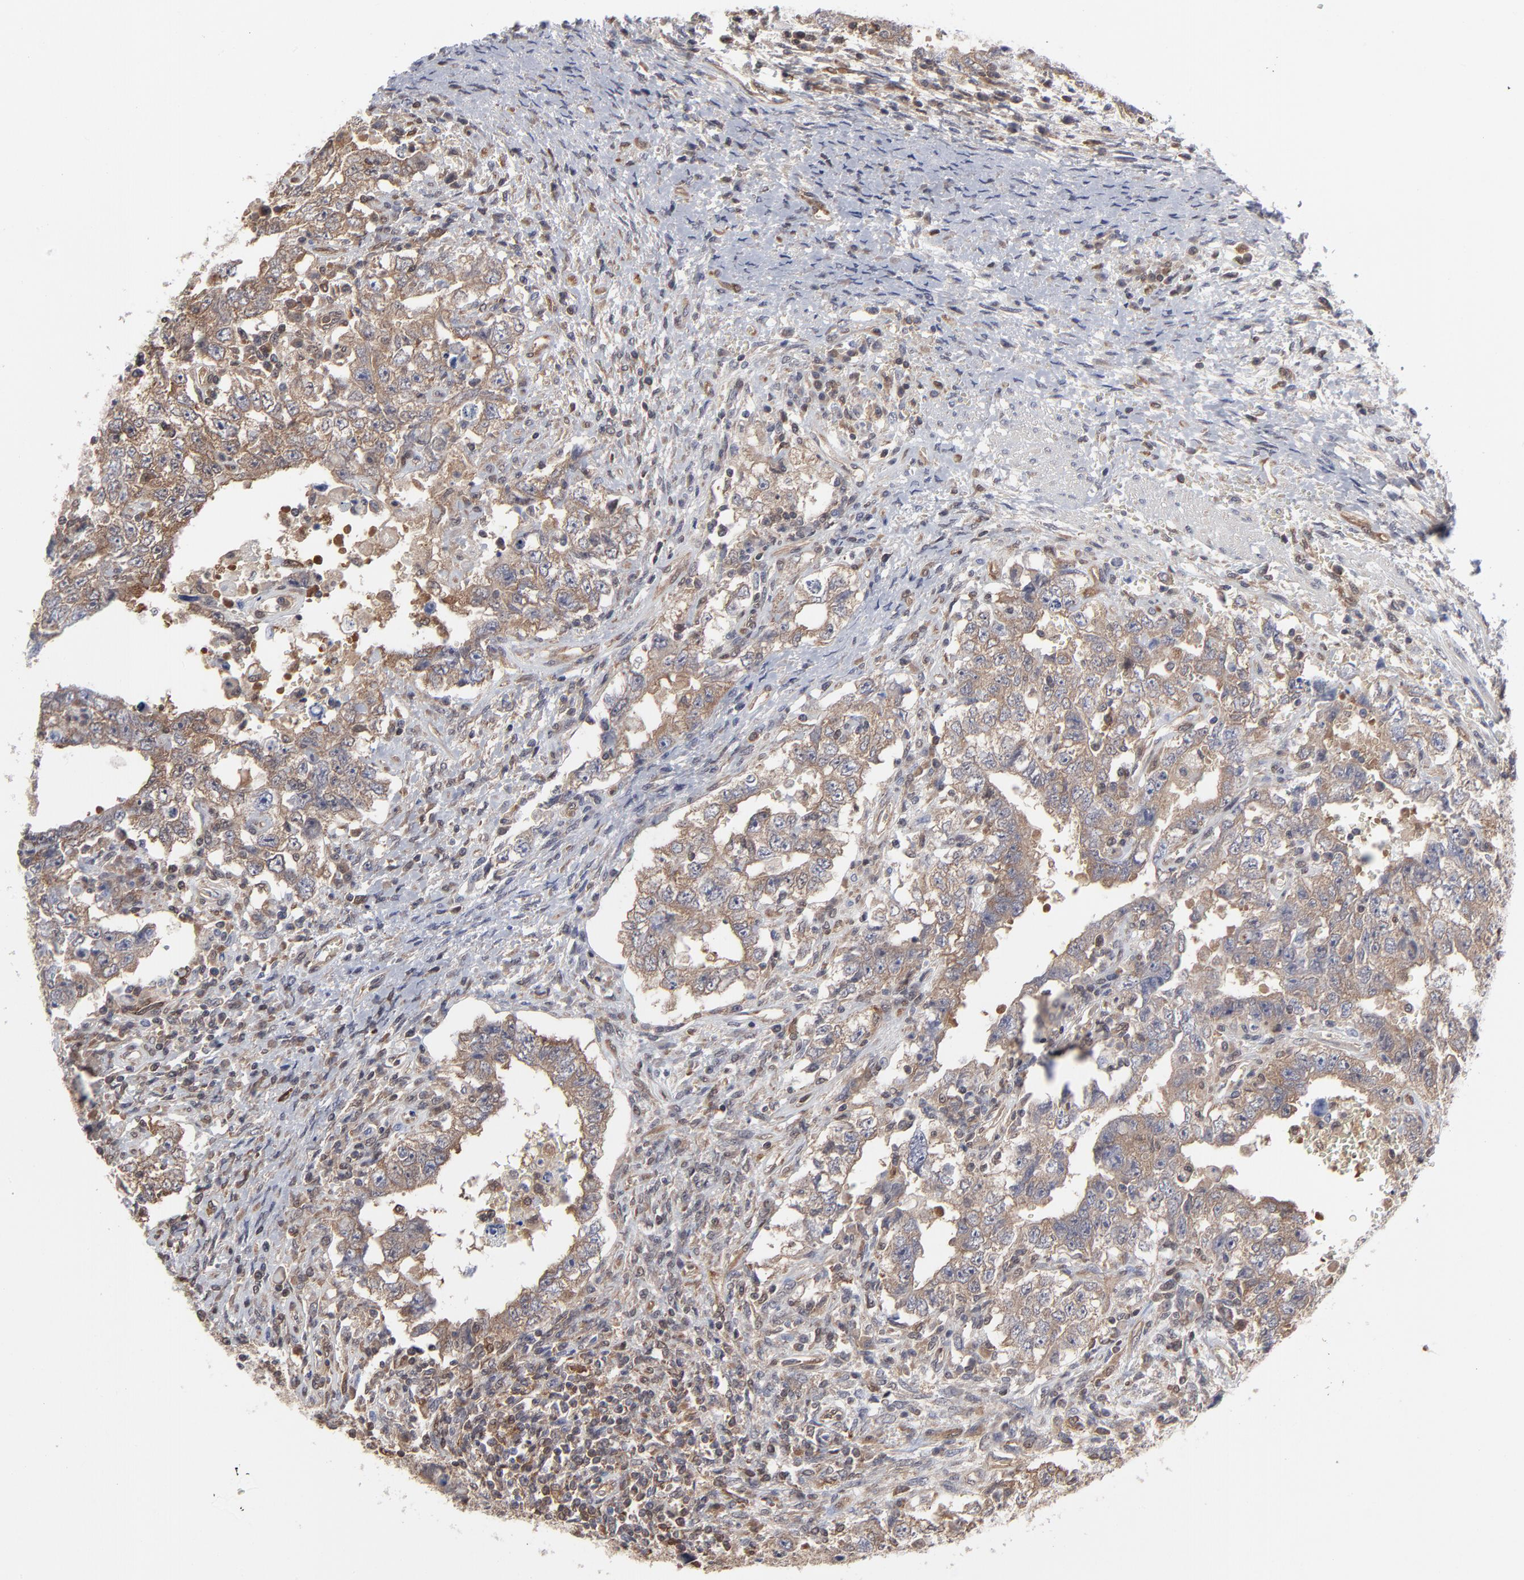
{"staining": {"intensity": "moderate", "quantity": ">75%", "location": "cytoplasmic/membranous"}, "tissue": "testis cancer", "cell_type": "Tumor cells", "image_type": "cancer", "snomed": [{"axis": "morphology", "description": "Carcinoma, Embryonal, NOS"}, {"axis": "topography", "description": "Testis"}], "caption": "Testis cancer (embryonal carcinoma) stained with a protein marker exhibits moderate staining in tumor cells.", "gene": "MAP2K1", "patient": {"sex": "male", "age": 26}}